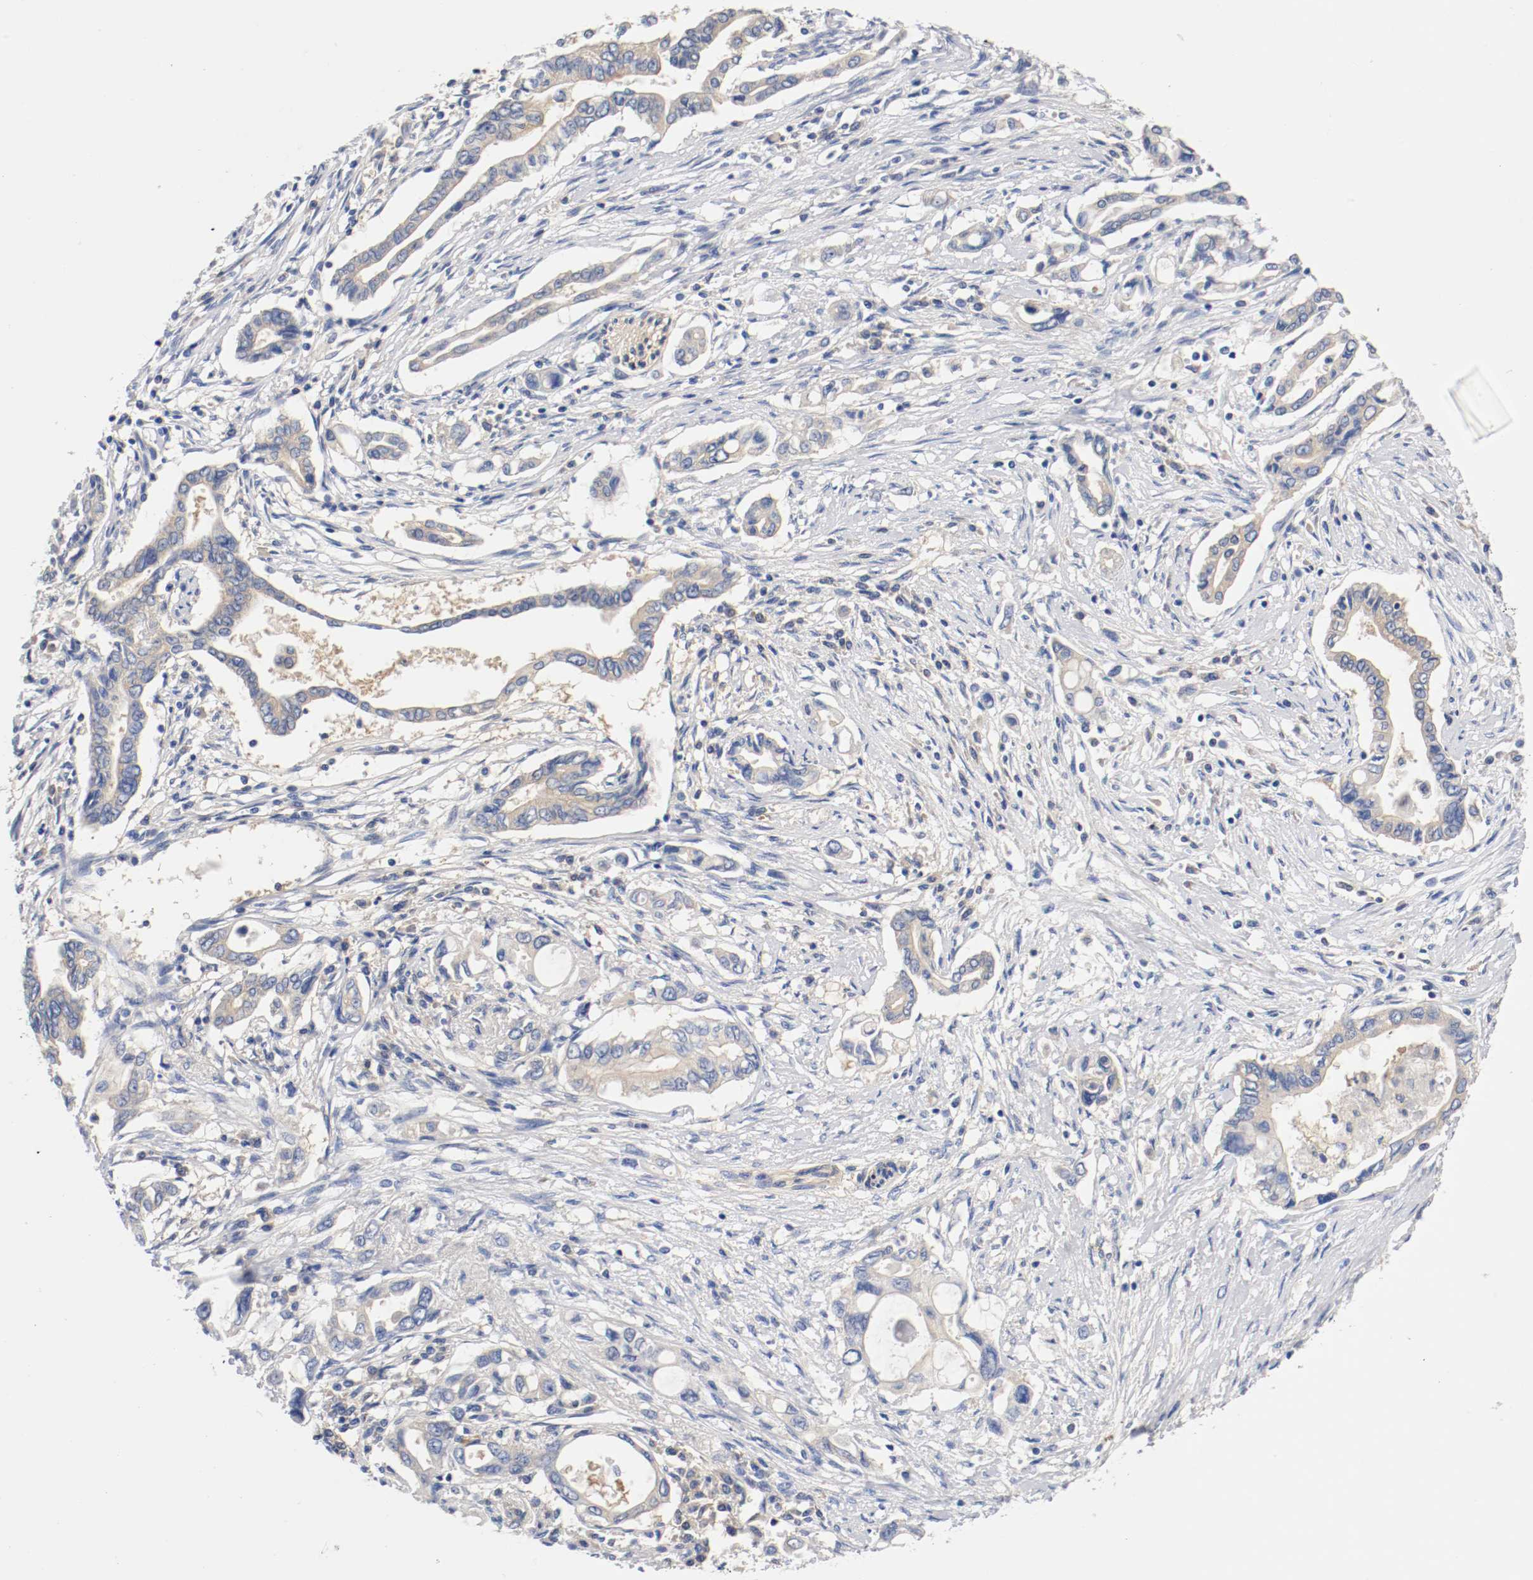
{"staining": {"intensity": "weak", "quantity": ">75%", "location": "cytoplasmic/membranous"}, "tissue": "pancreatic cancer", "cell_type": "Tumor cells", "image_type": "cancer", "snomed": [{"axis": "morphology", "description": "Adenocarcinoma, NOS"}, {"axis": "topography", "description": "Pancreas"}], "caption": "Immunohistochemical staining of pancreatic cancer (adenocarcinoma) displays weak cytoplasmic/membranous protein positivity in about >75% of tumor cells.", "gene": "HGS", "patient": {"sex": "female", "age": 57}}